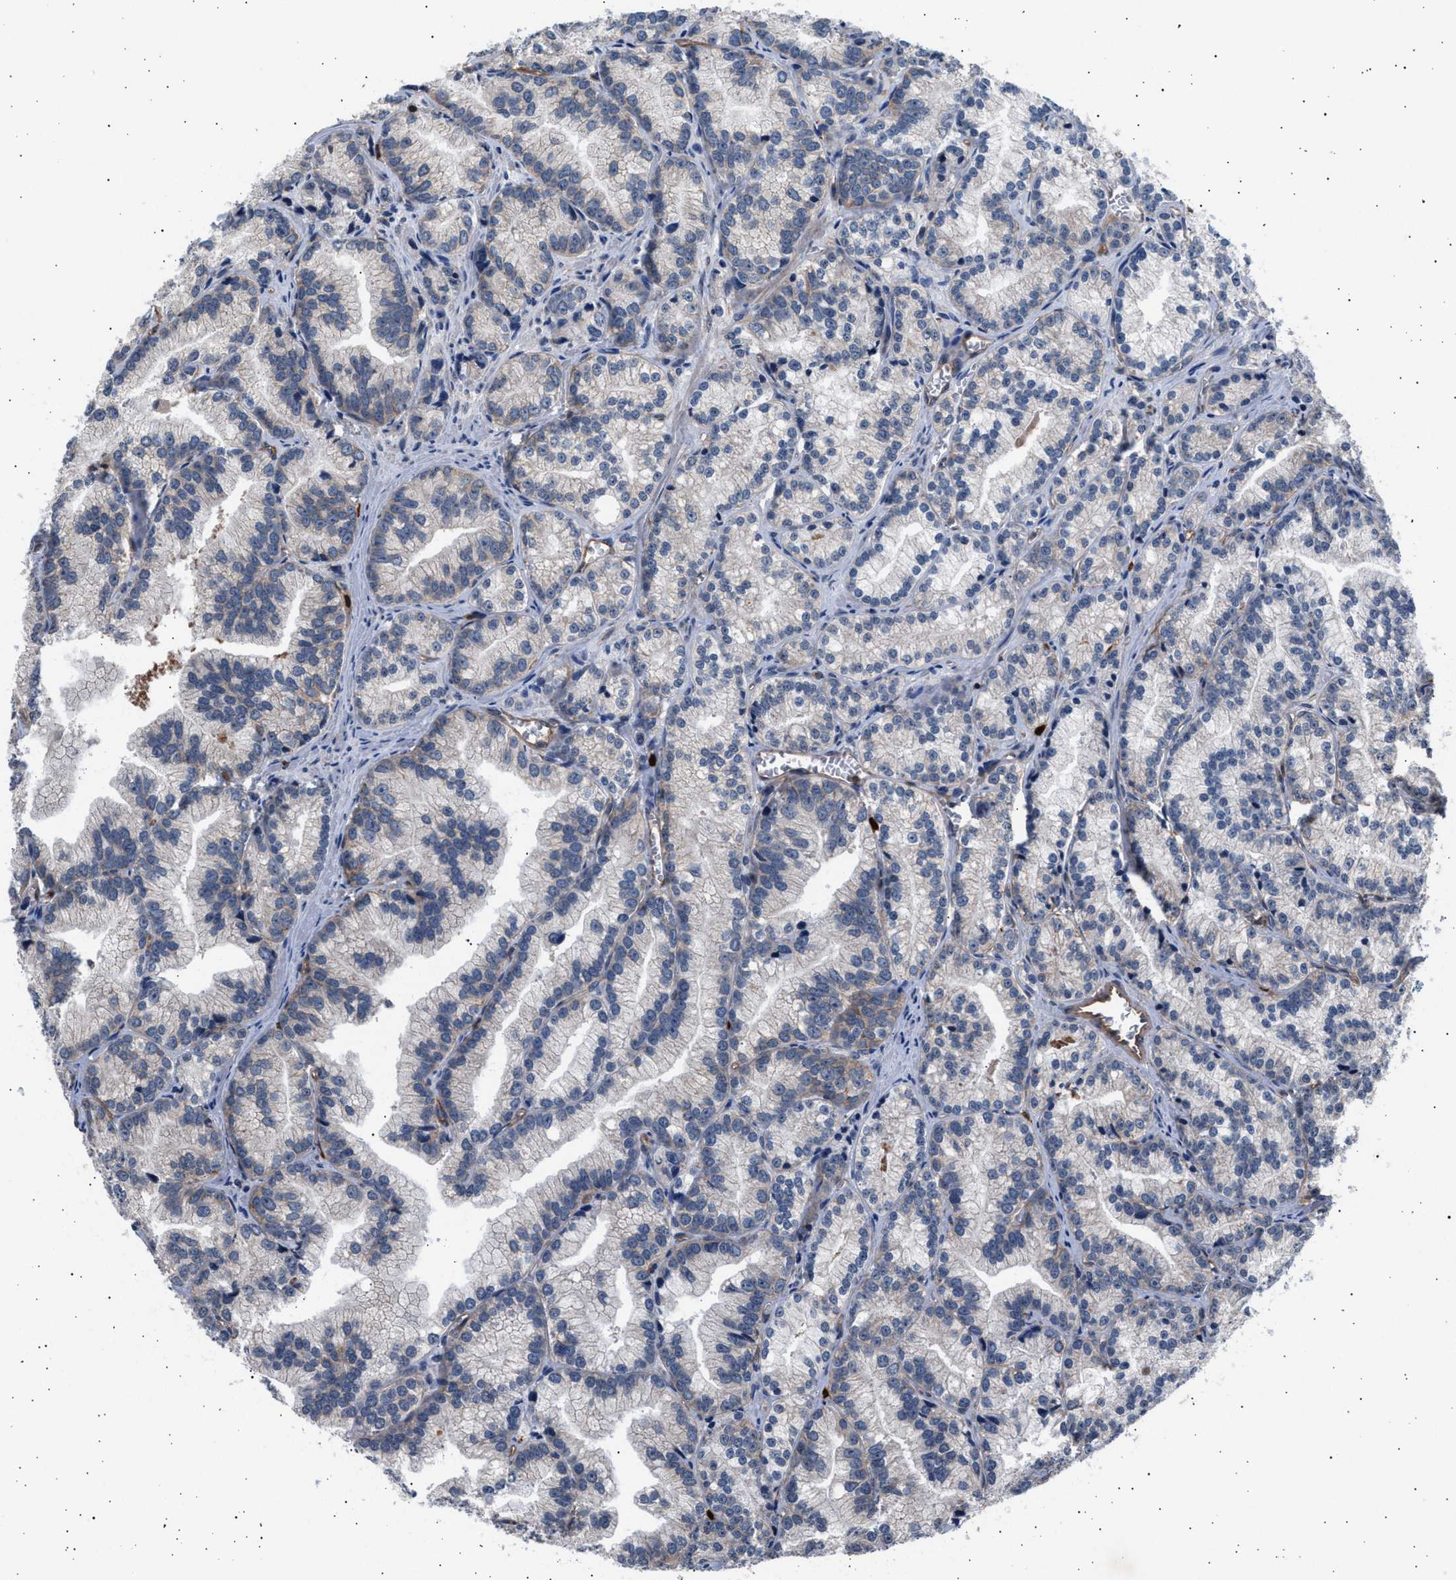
{"staining": {"intensity": "weak", "quantity": "<25%", "location": "cytoplasmic/membranous"}, "tissue": "prostate cancer", "cell_type": "Tumor cells", "image_type": "cancer", "snomed": [{"axis": "morphology", "description": "Adenocarcinoma, Low grade"}, {"axis": "topography", "description": "Prostate"}], "caption": "This is an immunohistochemistry (IHC) micrograph of human prostate low-grade adenocarcinoma. There is no staining in tumor cells.", "gene": "GRAP2", "patient": {"sex": "male", "age": 89}}